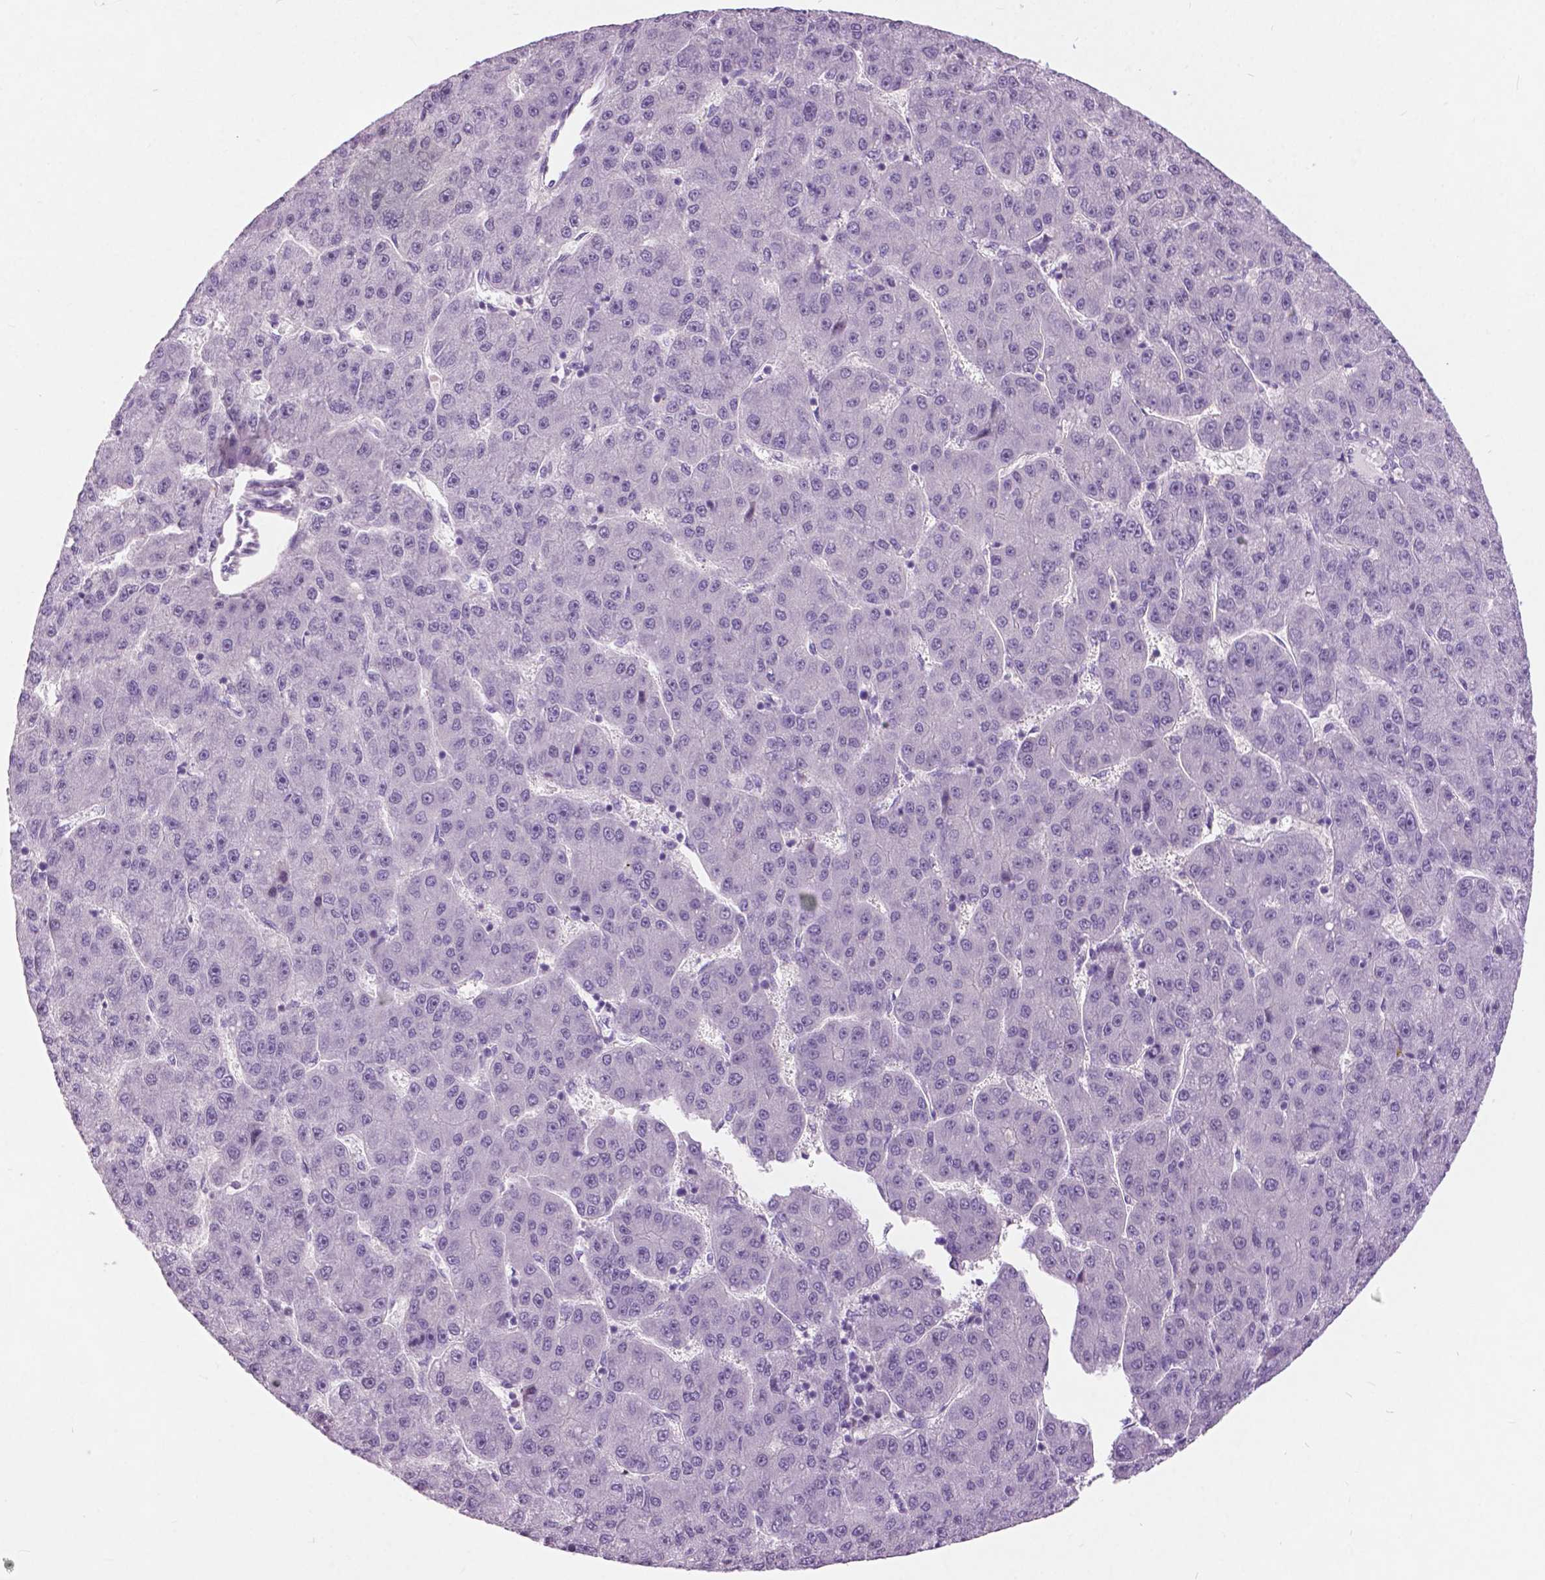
{"staining": {"intensity": "negative", "quantity": "none", "location": "none"}, "tissue": "liver cancer", "cell_type": "Tumor cells", "image_type": "cancer", "snomed": [{"axis": "morphology", "description": "Carcinoma, Hepatocellular, NOS"}, {"axis": "topography", "description": "Liver"}], "caption": "Micrograph shows no protein staining in tumor cells of hepatocellular carcinoma (liver) tissue.", "gene": "TP53TG5", "patient": {"sex": "male", "age": 67}}